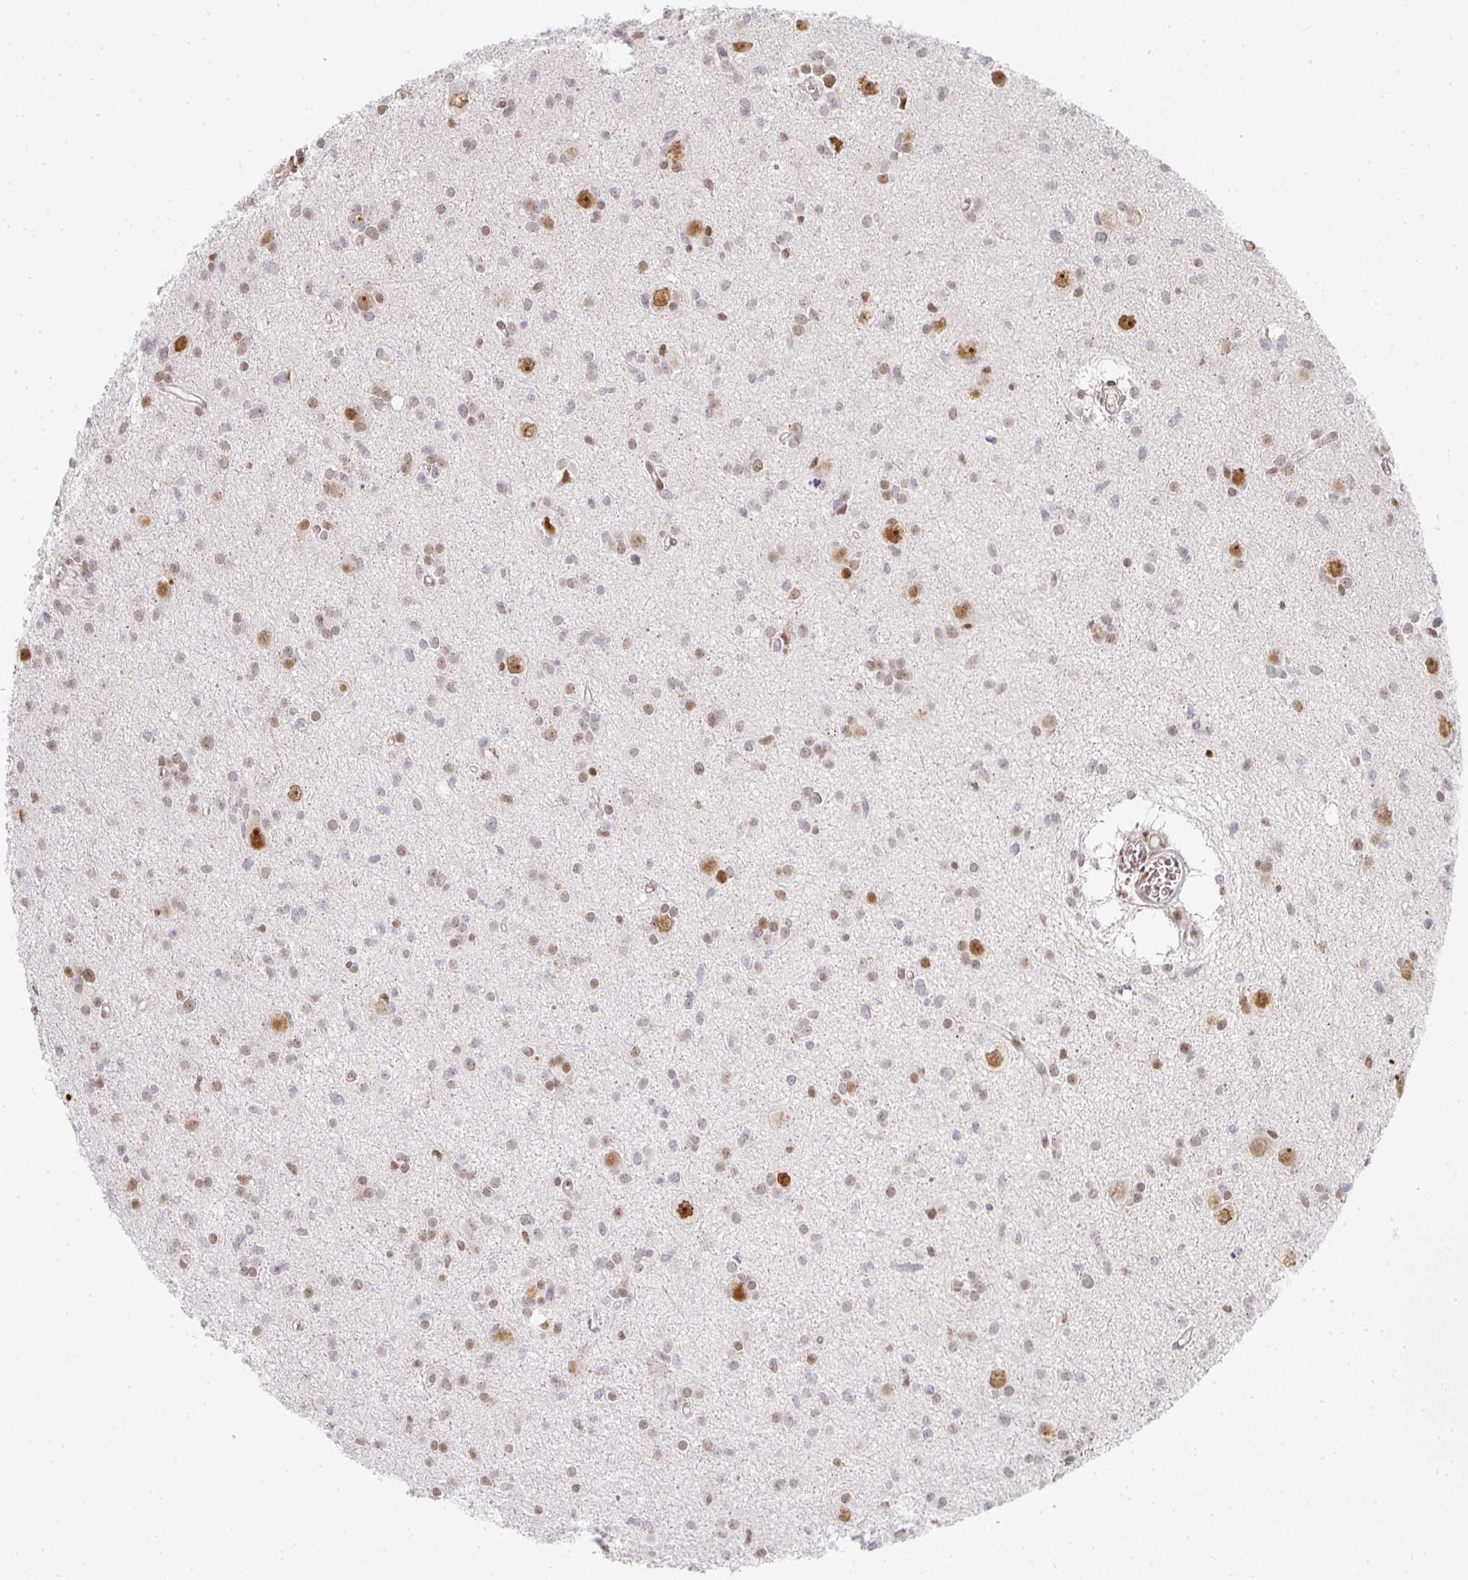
{"staining": {"intensity": "weak", "quantity": "25%-75%", "location": "nuclear"}, "tissue": "glioma", "cell_type": "Tumor cells", "image_type": "cancer", "snomed": [{"axis": "morphology", "description": "Glioma, malignant, High grade"}, {"axis": "topography", "description": "Brain"}], "caption": "Tumor cells demonstrate low levels of weak nuclear expression in approximately 25%-75% of cells in high-grade glioma (malignant).", "gene": "SMARCA2", "patient": {"sex": "male", "age": 23}}